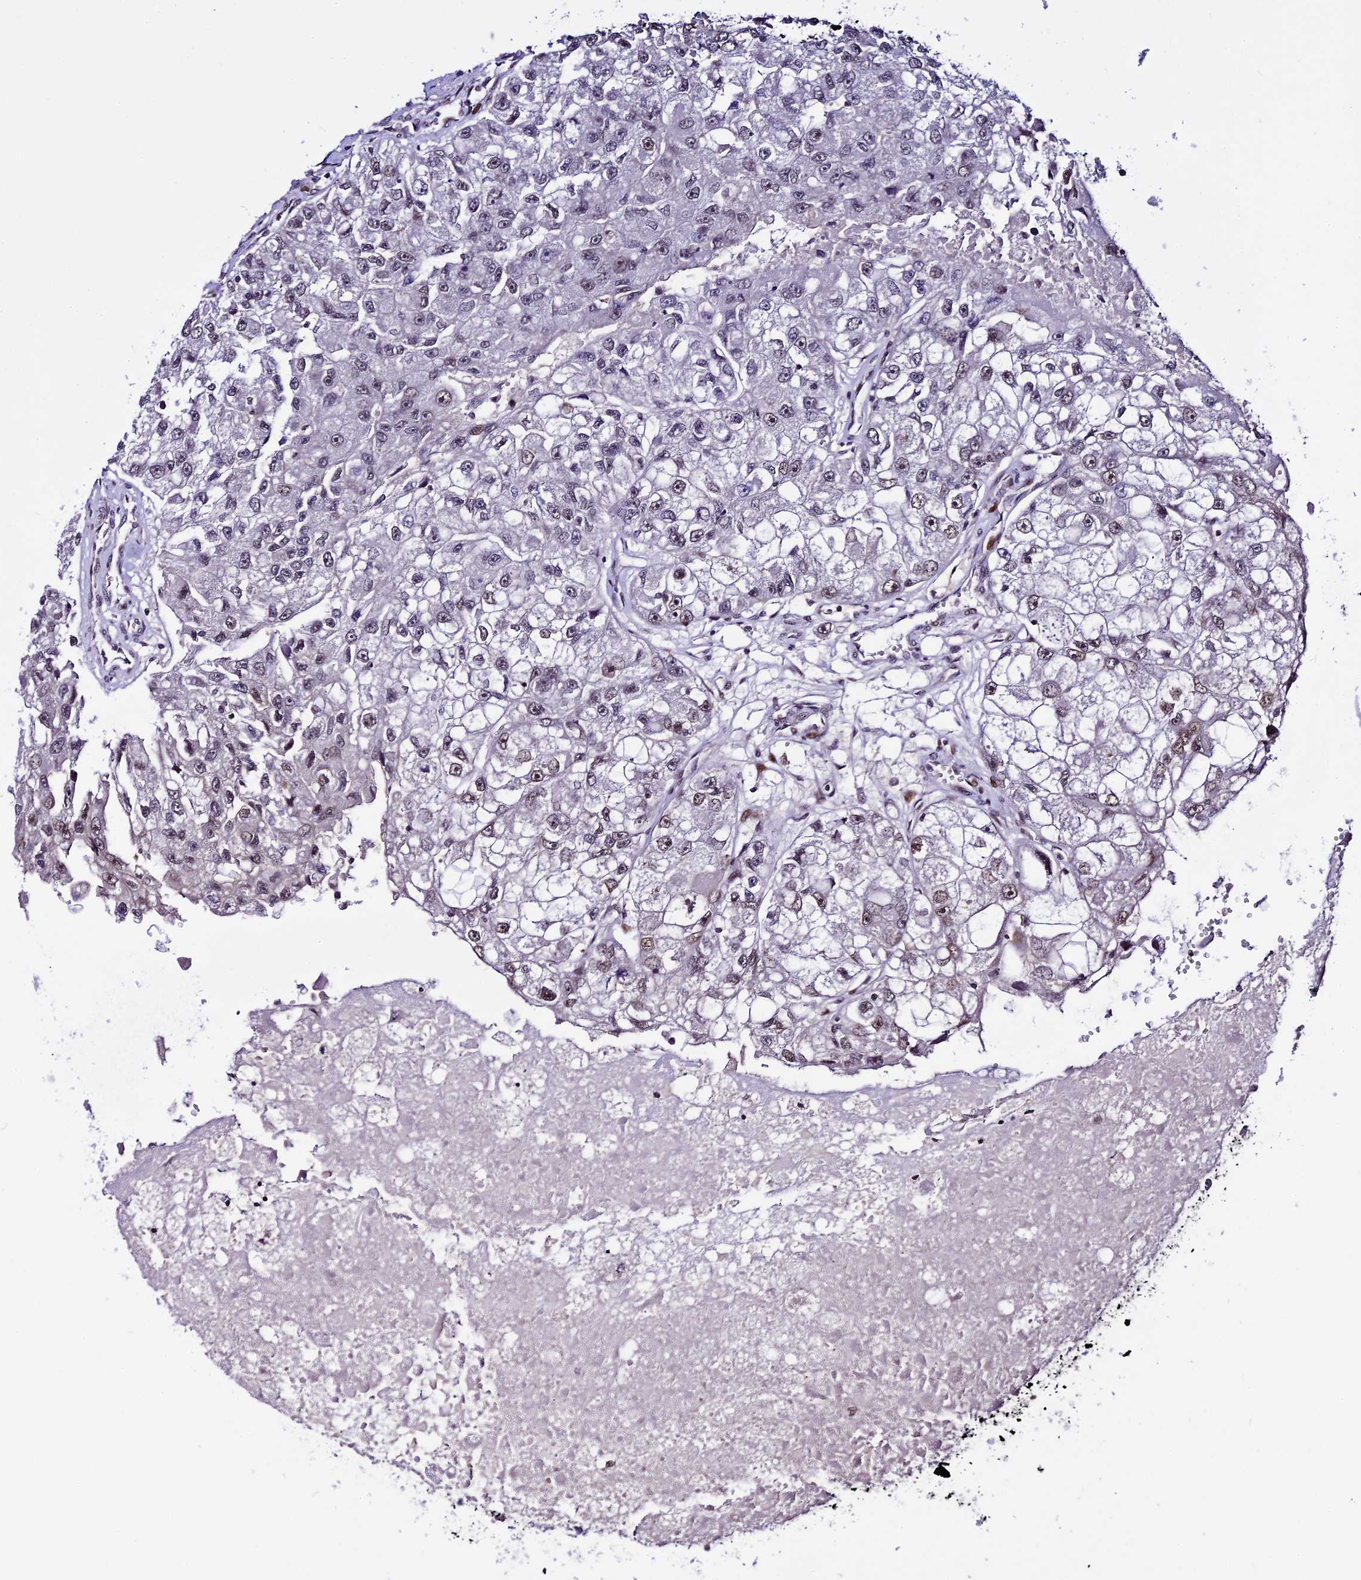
{"staining": {"intensity": "weak", "quantity": "<25%", "location": "nuclear"}, "tissue": "renal cancer", "cell_type": "Tumor cells", "image_type": "cancer", "snomed": [{"axis": "morphology", "description": "Adenocarcinoma, NOS"}, {"axis": "topography", "description": "Kidney"}], "caption": "Immunohistochemistry (IHC) image of adenocarcinoma (renal) stained for a protein (brown), which exhibits no expression in tumor cells.", "gene": "TCP11L2", "patient": {"sex": "male", "age": 63}}